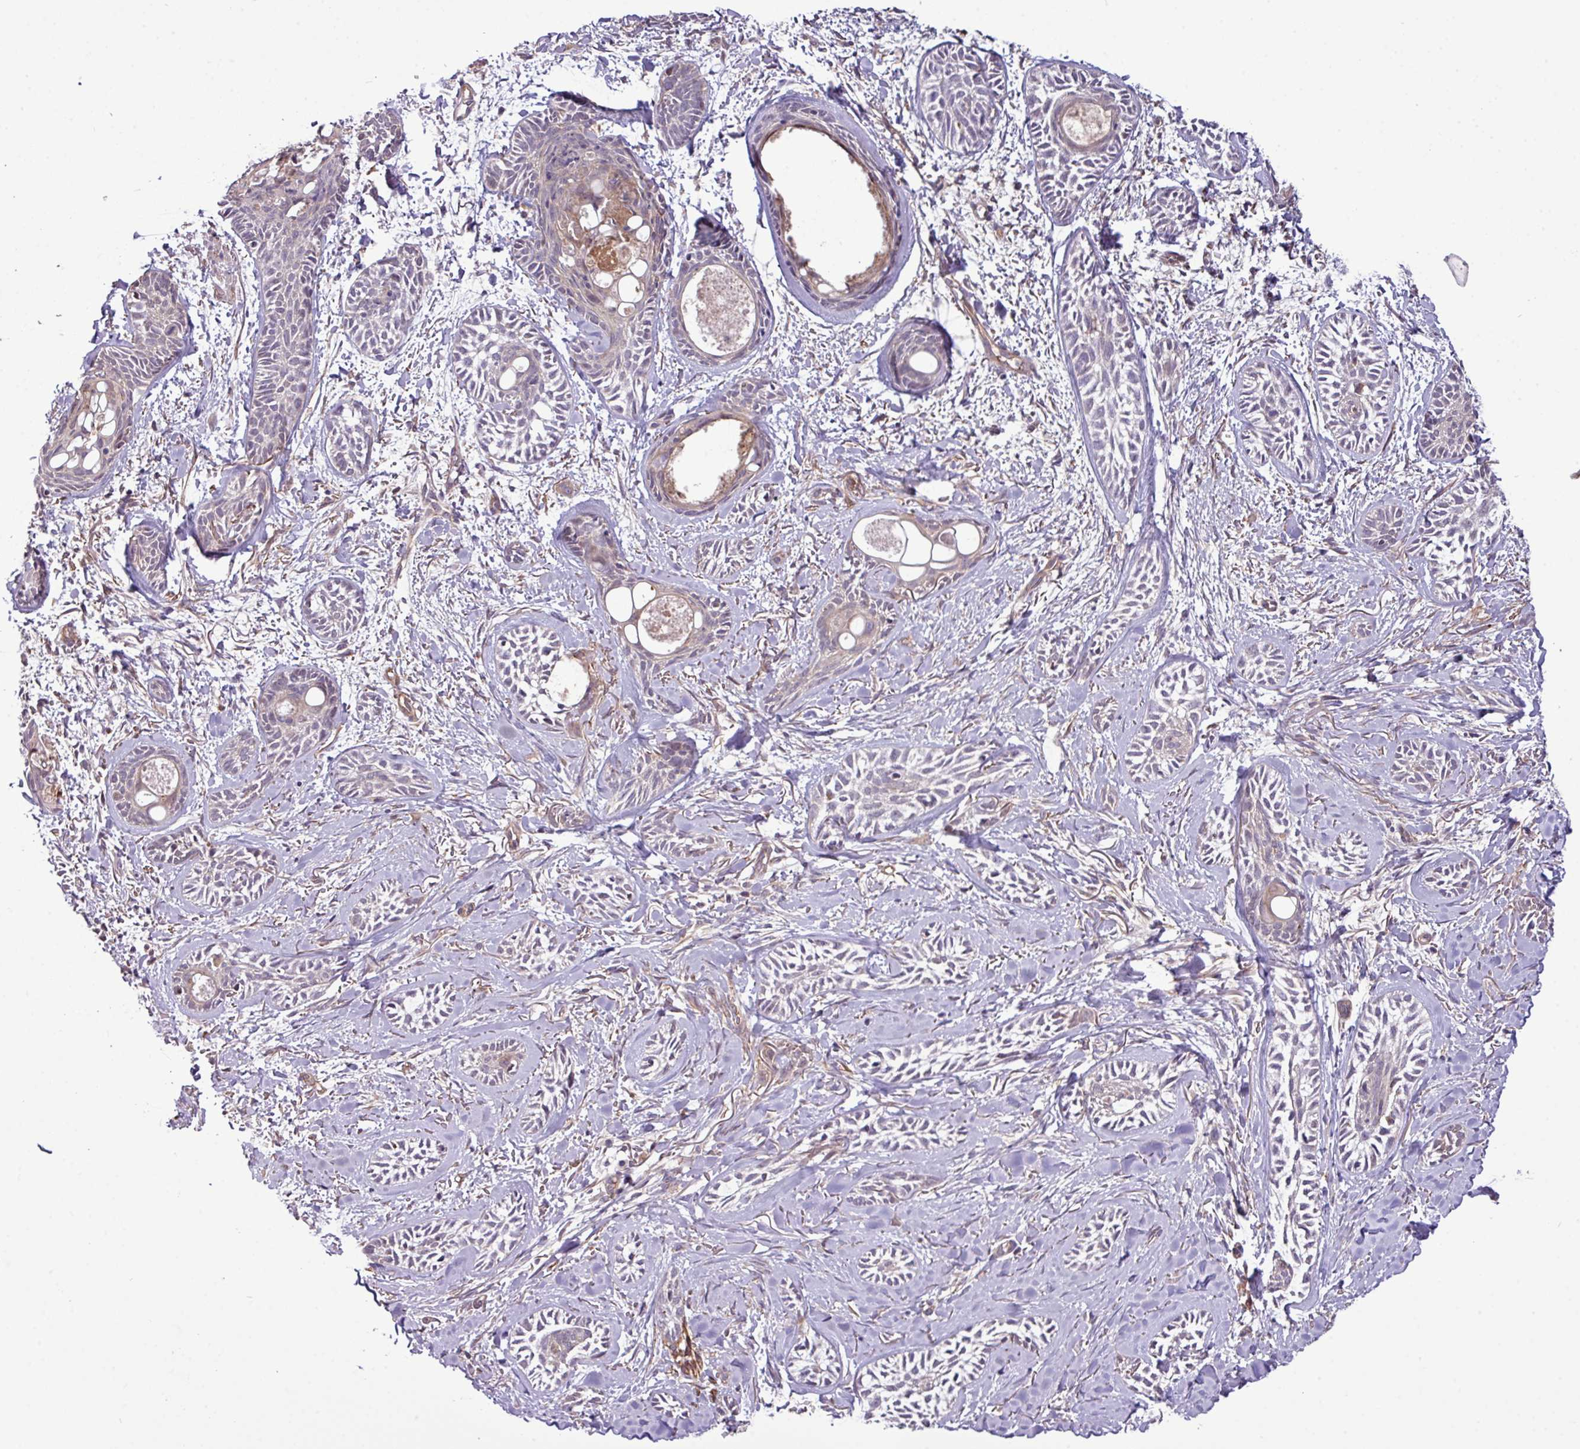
{"staining": {"intensity": "negative", "quantity": "none", "location": "none"}, "tissue": "skin cancer", "cell_type": "Tumor cells", "image_type": "cancer", "snomed": [{"axis": "morphology", "description": "Basal cell carcinoma"}, {"axis": "topography", "description": "Skin"}], "caption": "An IHC photomicrograph of skin cancer (basal cell carcinoma) is shown. There is no staining in tumor cells of skin cancer (basal cell carcinoma).", "gene": "XIAP", "patient": {"sex": "female", "age": 59}}